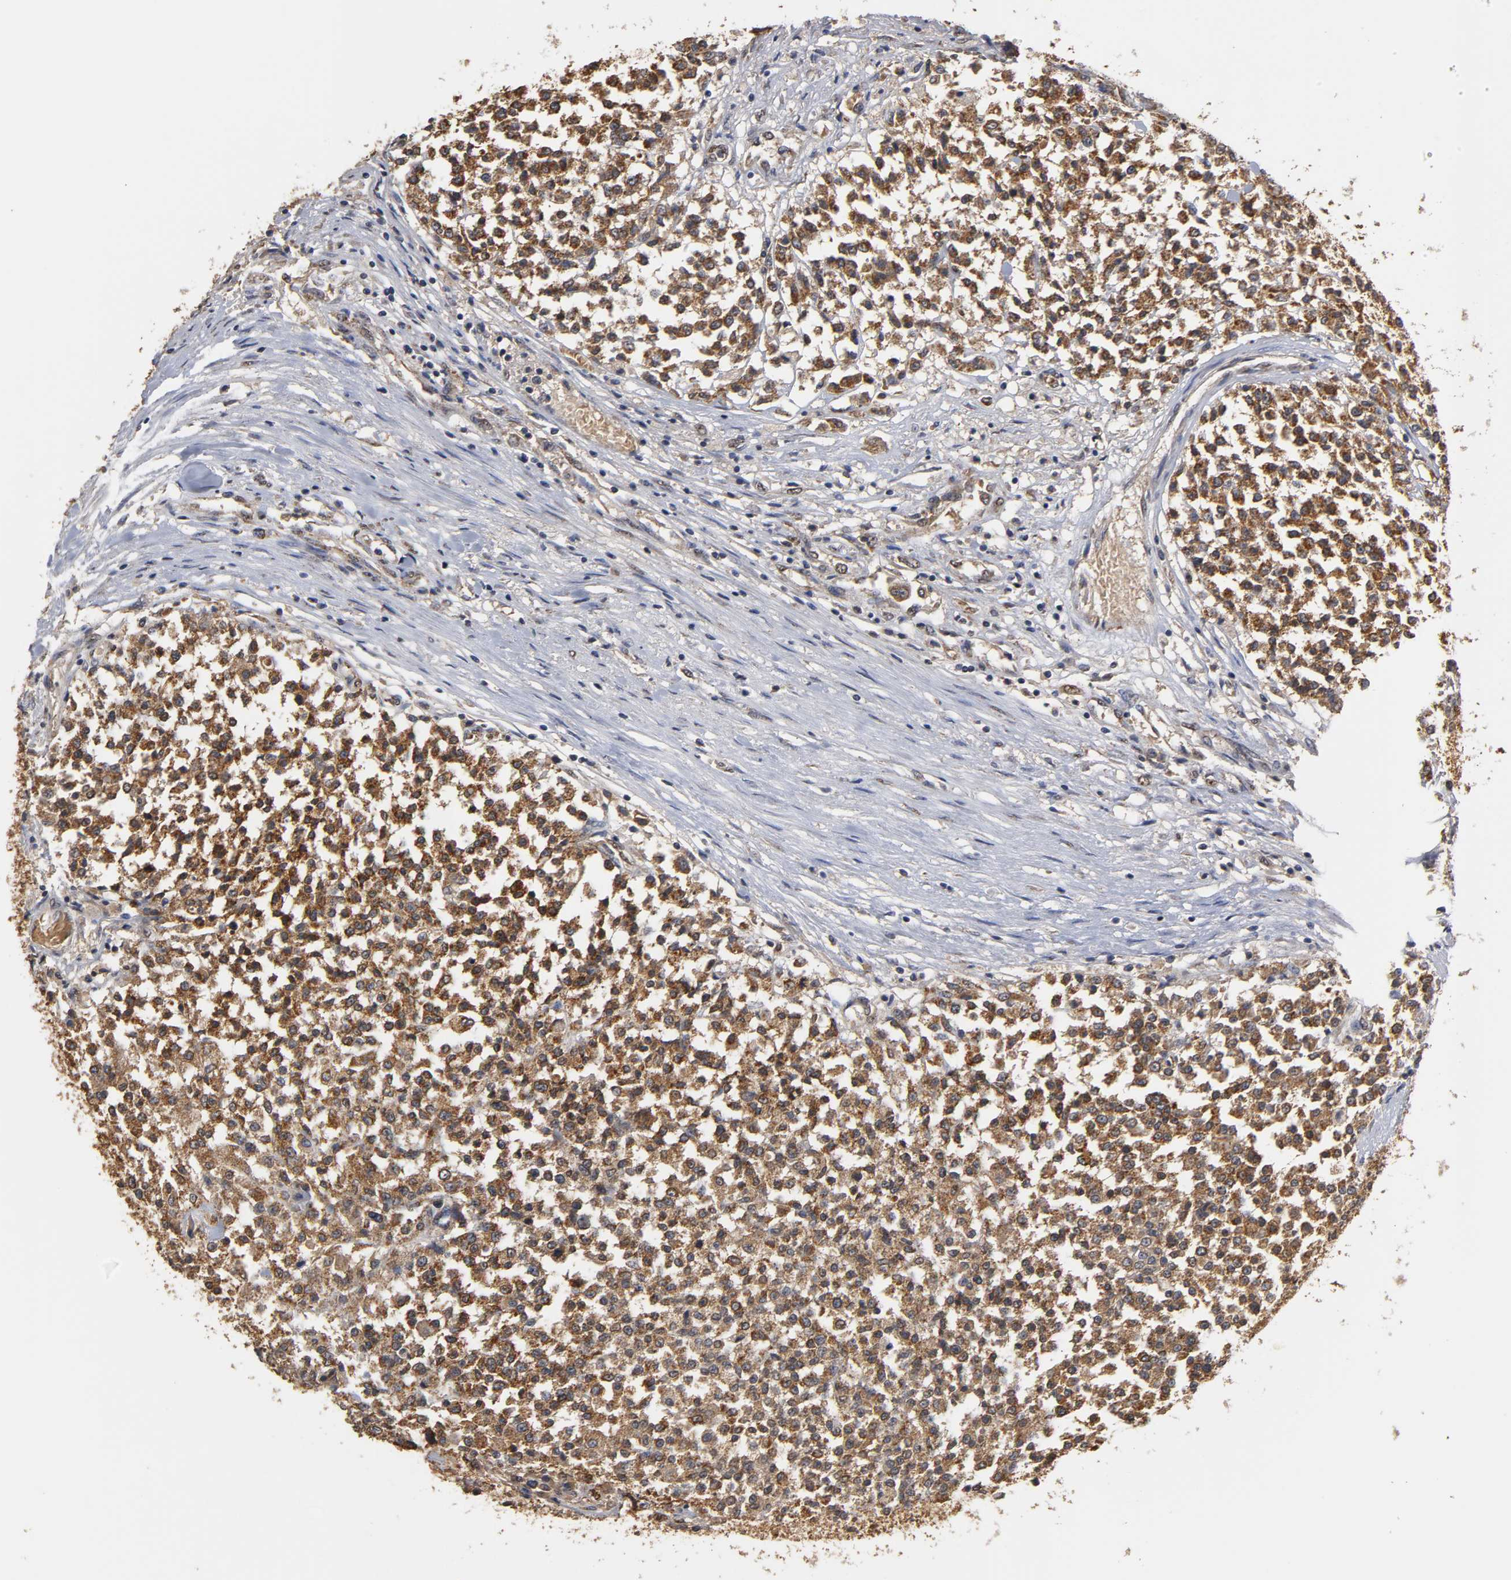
{"staining": {"intensity": "strong", "quantity": ">75%", "location": "cytoplasmic/membranous"}, "tissue": "testis cancer", "cell_type": "Tumor cells", "image_type": "cancer", "snomed": [{"axis": "morphology", "description": "Seminoma, NOS"}, {"axis": "topography", "description": "Testis"}], "caption": "The image exhibits immunohistochemical staining of testis seminoma. There is strong cytoplasmic/membranous expression is identified in about >75% of tumor cells.", "gene": "PKN1", "patient": {"sex": "male", "age": 59}}